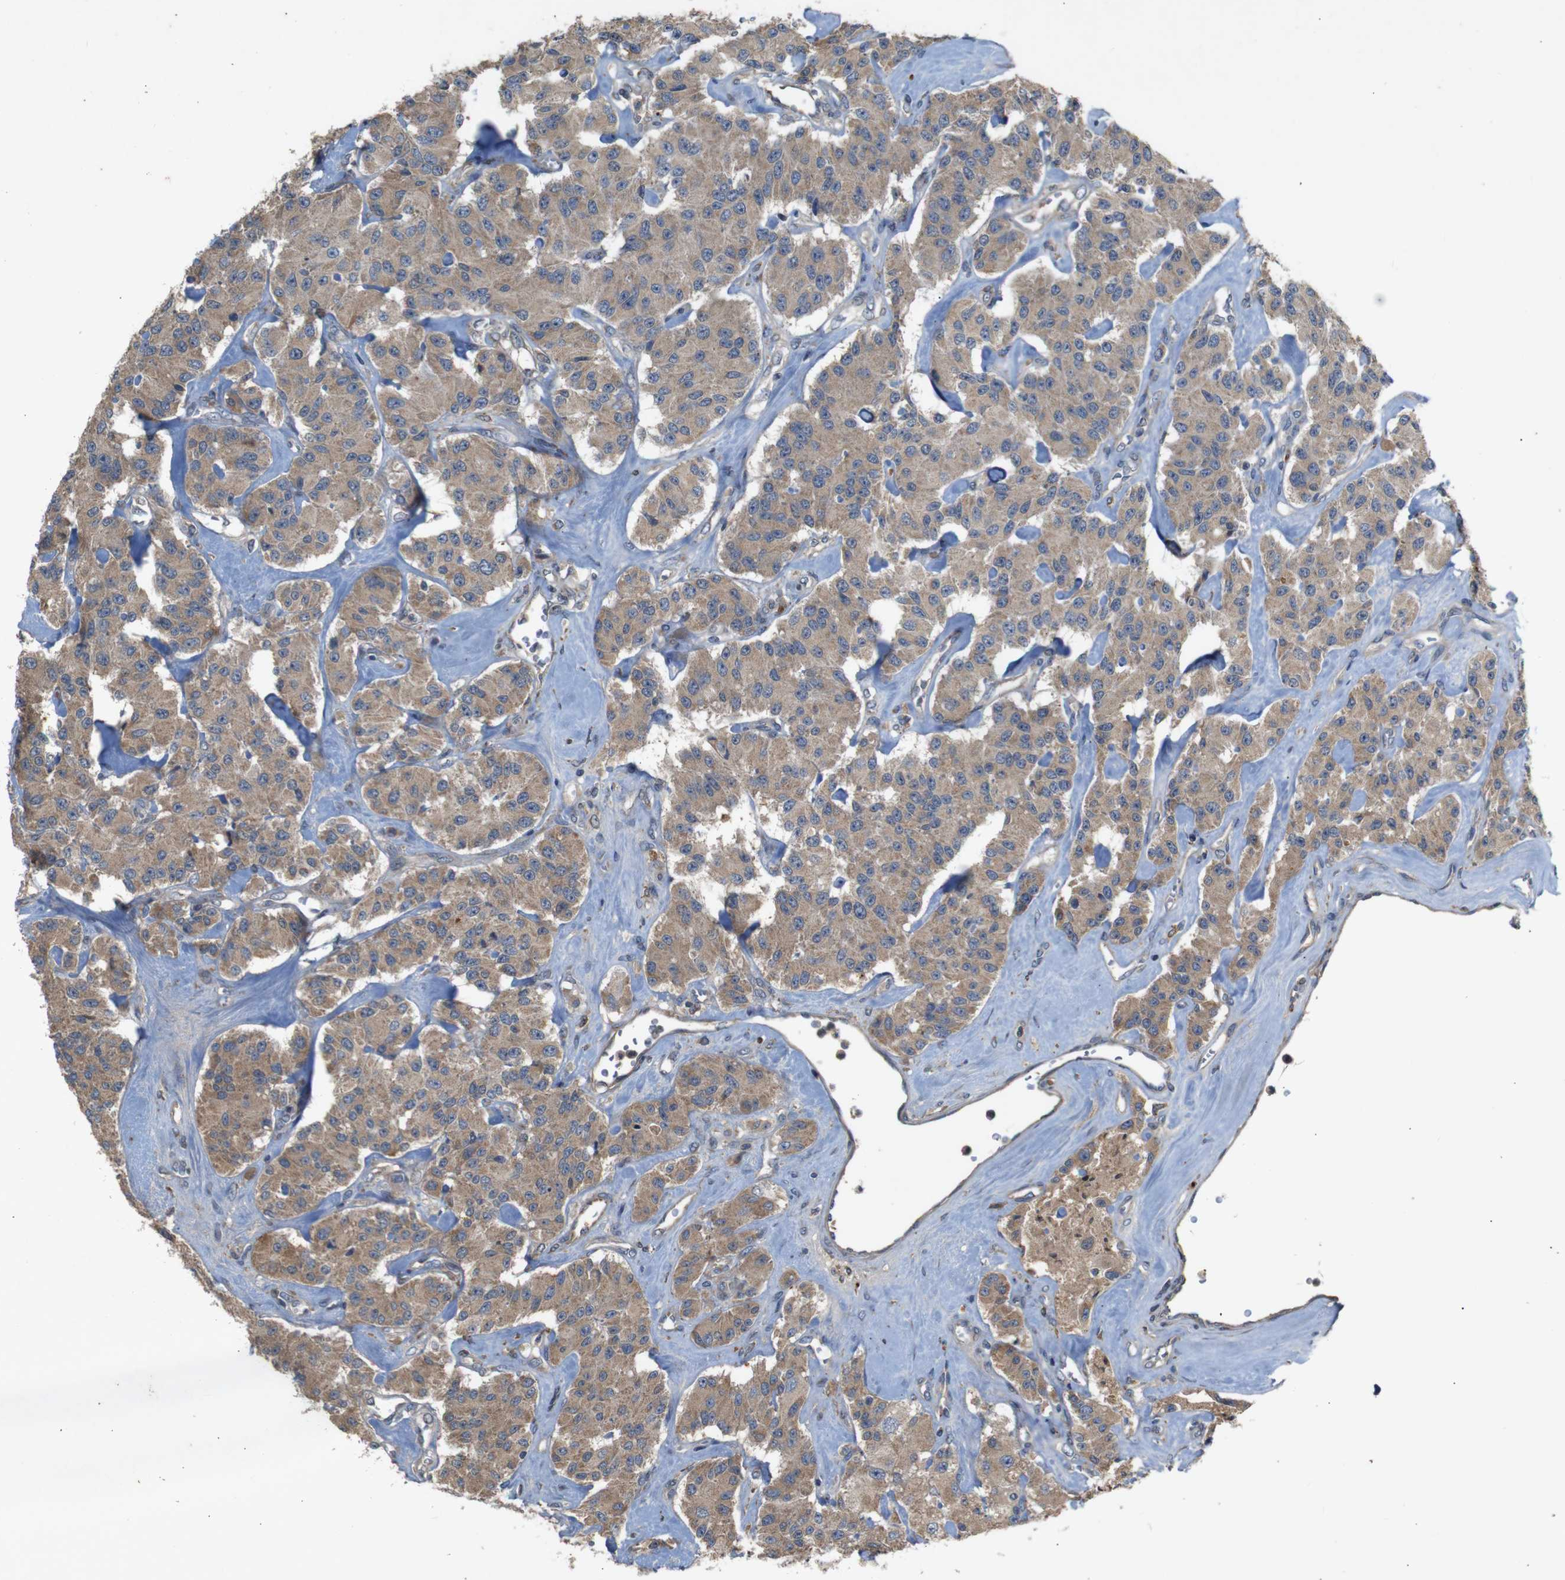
{"staining": {"intensity": "moderate", "quantity": ">75%", "location": "cytoplasmic/membranous"}, "tissue": "carcinoid", "cell_type": "Tumor cells", "image_type": "cancer", "snomed": [{"axis": "morphology", "description": "Carcinoid, malignant, NOS"}, {"axis": "topography", "description": "Pancreas"}], "caption": "Immunohistochemistry (DAB (3,3'-diaminobenzidine)) staining of malignant carcinoid demonstrates moderate cytoplasmic/membranous protein positivity in about >75% of tumor cells.", "gene": "PTPN1", "patient": {"sex": "male", "age": 41}}